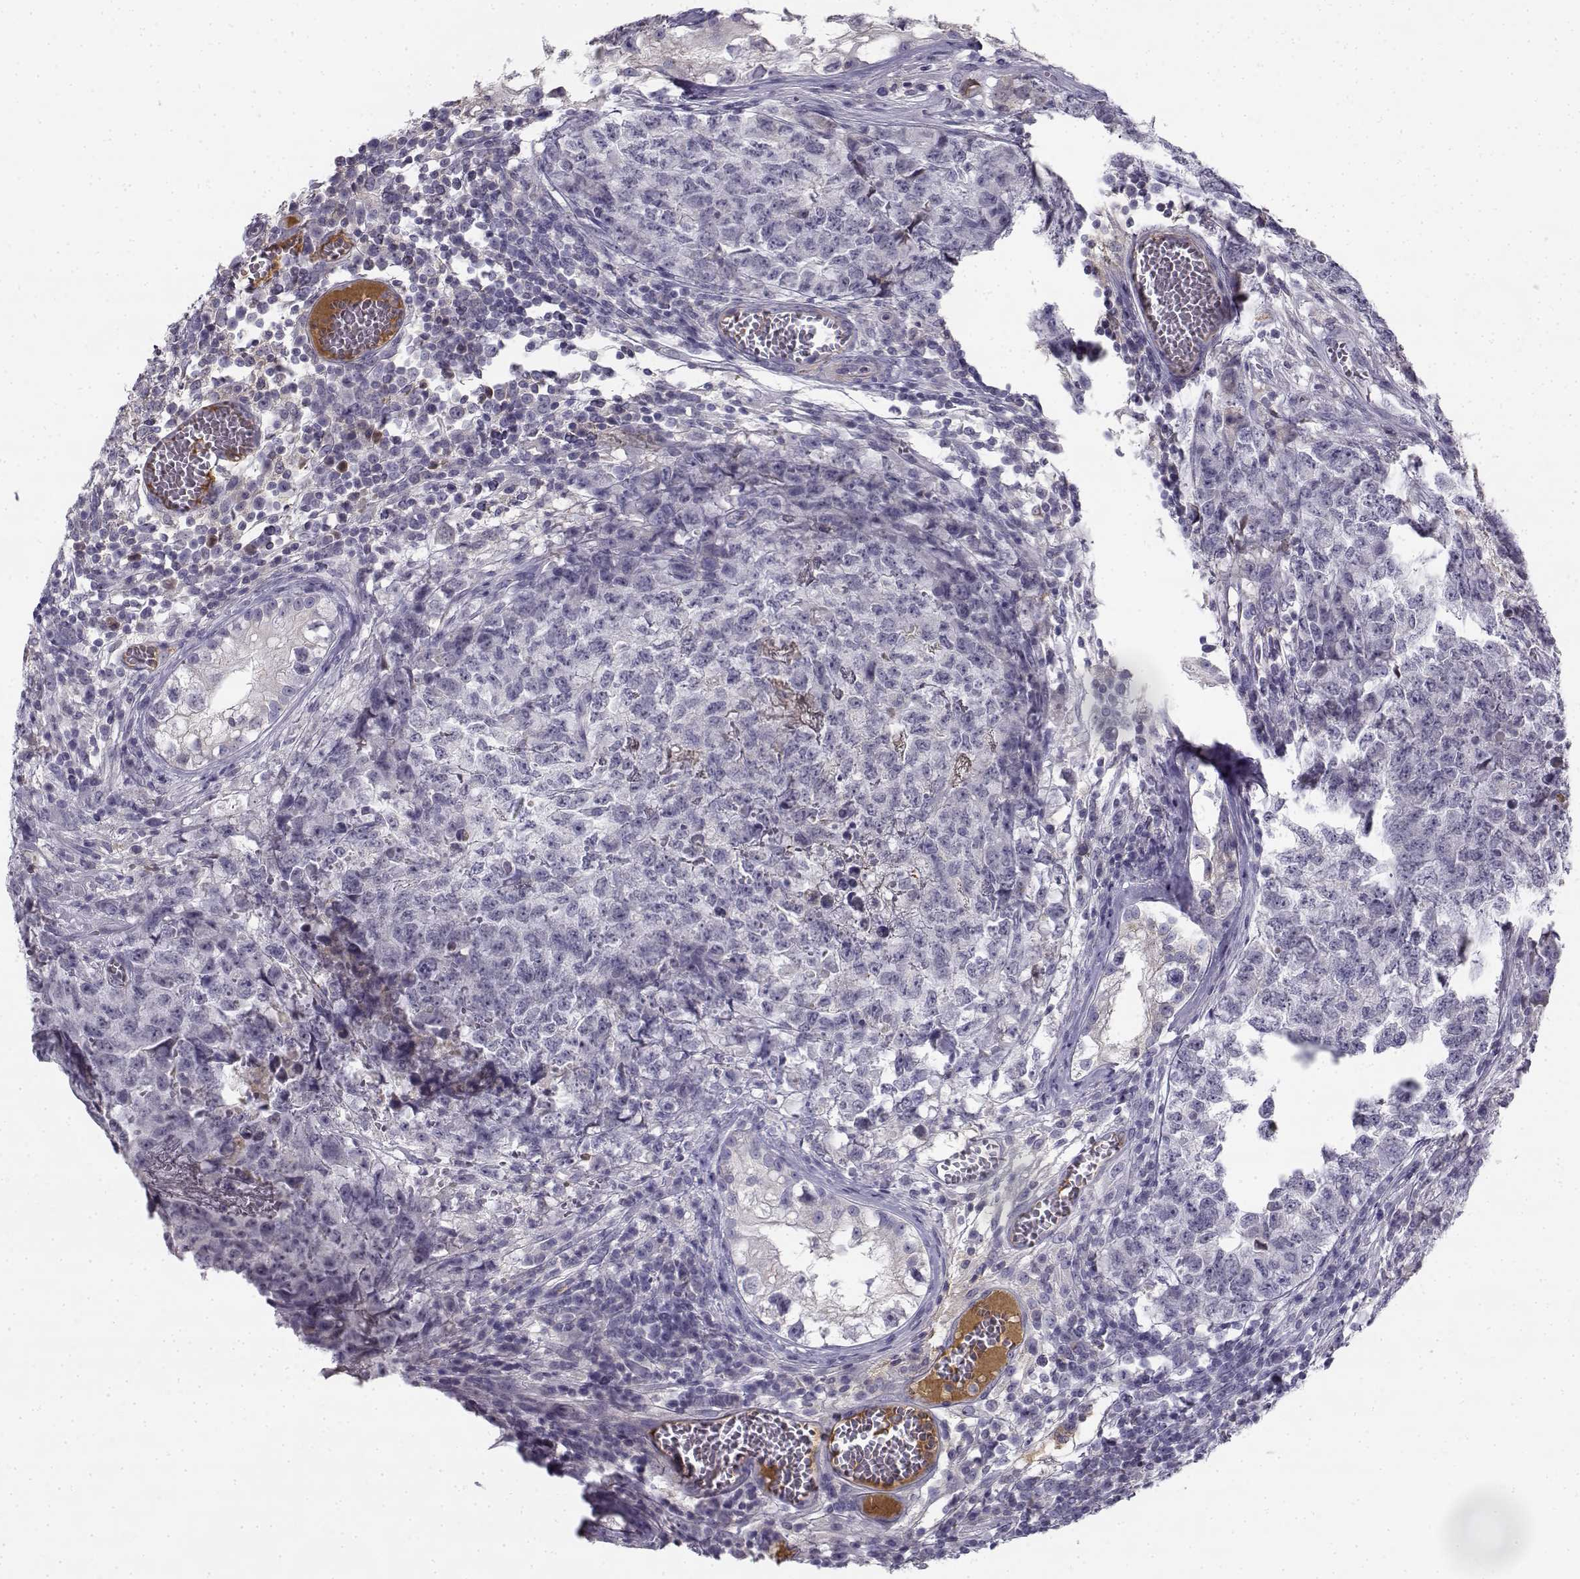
{"staining": {"intensity": "negative", "quantity": "none", "location": "none"}, "tissue": "testis cancer", "cell_type": "Tumor cells", "image_type": "cancer", "snomed": [{"axis": "morphology", "description": "Carcinoma, Embryonal, NOS"}, {"axis": "topography", "description": "Testis"}], "caption": "DAB immunohistochemical staining of testis cancer reveals no significant staining in tumor cells. The staining was performed using DAB (3,3'-diaminobenzidine) to visualize the protein expression in brown, while the nuclei were stained in blue with hematoxylin (Magnification: 20x).", "gene": "CREB3L3", "patient": {"sex": "male", "age": 23}}